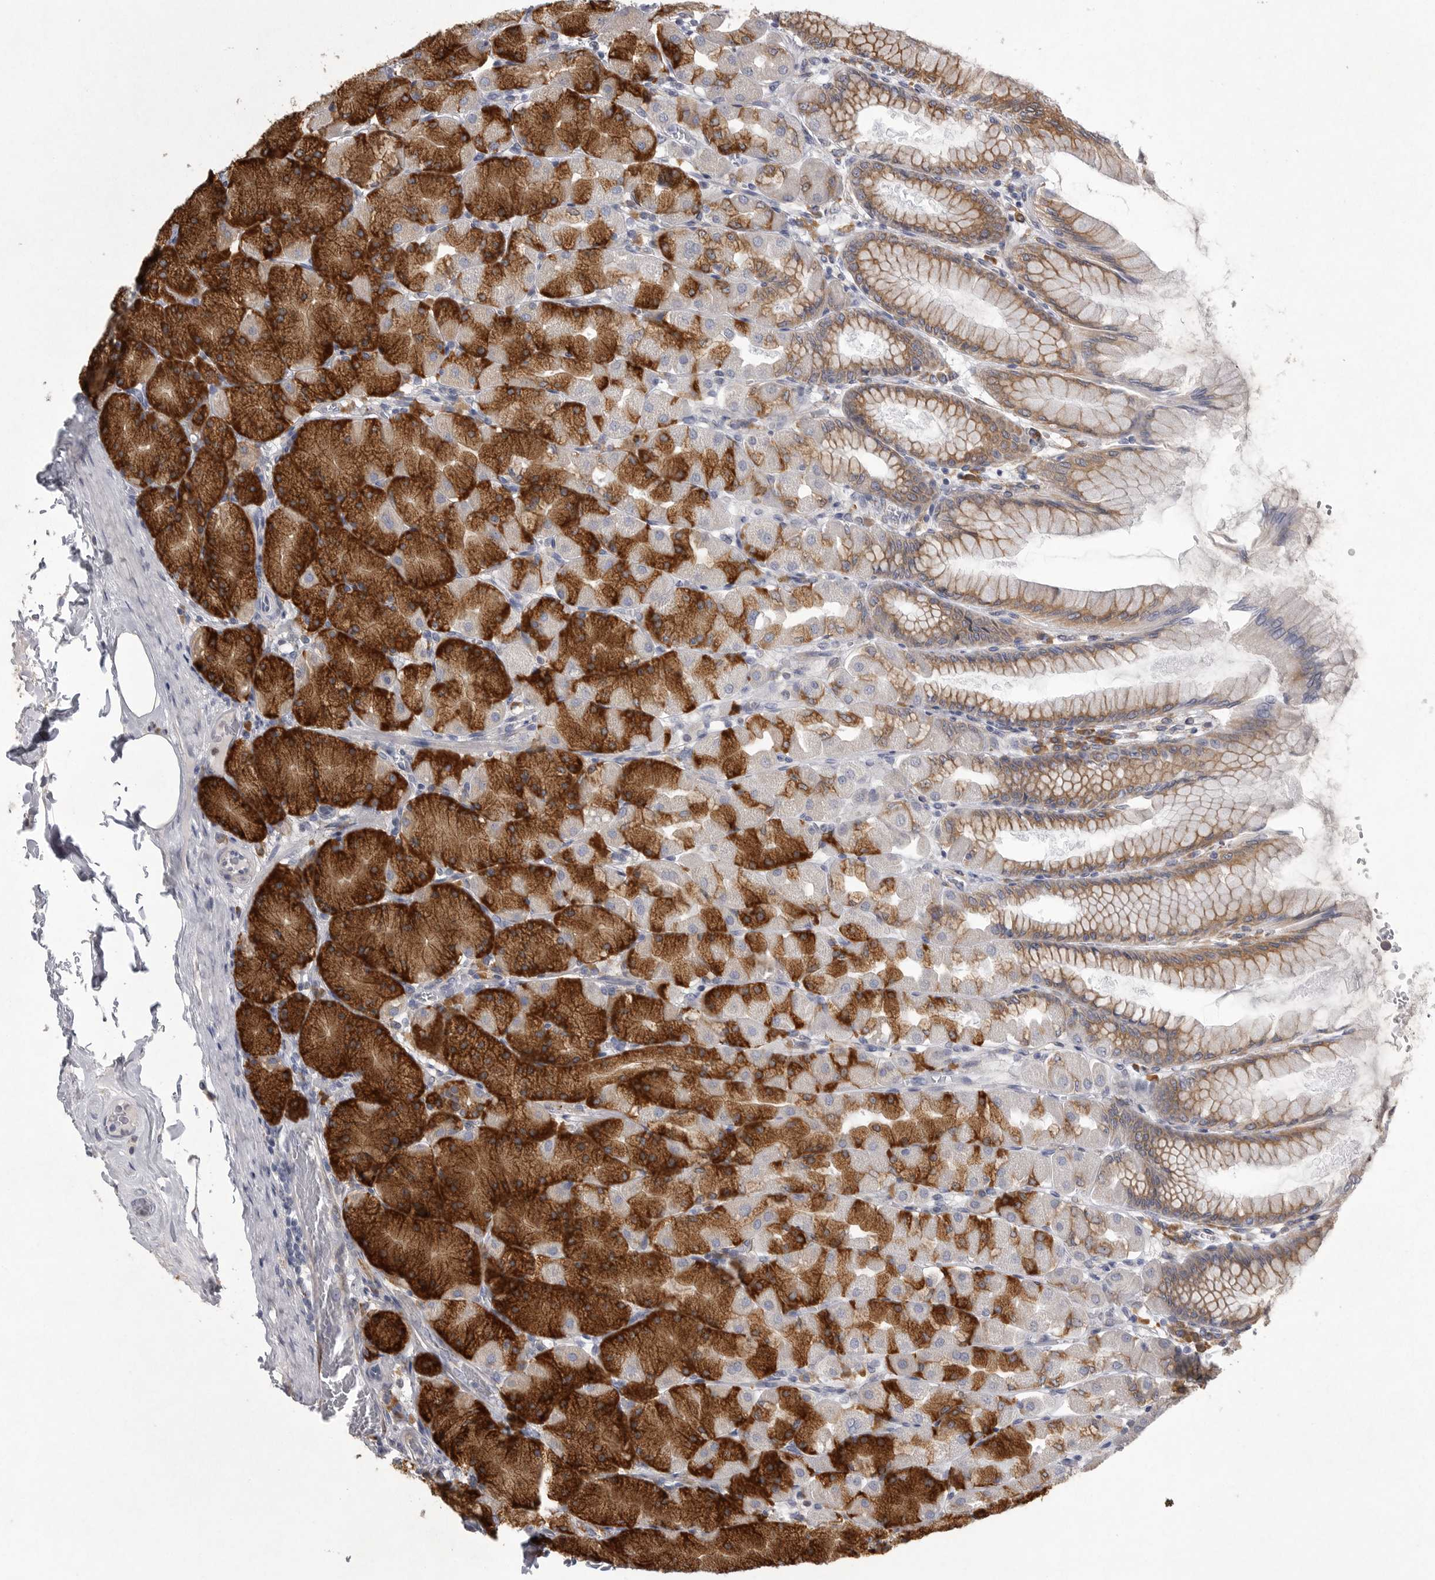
{"staining": {"intensity": "strong", "quantity": "25%-75%", "location": "cytoplasmic/membranous"}, "tissue": "stomach", "cell_type": "Glandular cells", "image_type": "normal", "snomed": [{"axis": "morphology", "description": "Normal tissue, NOS"}, {"axis": "topography", "description": "Stomach, upper"}], "caption": "Protein staining of benign stomach demonstrates strong cytoplasmic/membranous expression in about 25%-75% of glandular cells. The staining was performed using DAB (3,3'-diaminobenzidine) to visualize the protein expression in brown, while the nuclei were stained in blue with hematoxylin (Magnification: 20x).", "gene": "MINPP1", "patient": {"sex": "female", "age": 56}}